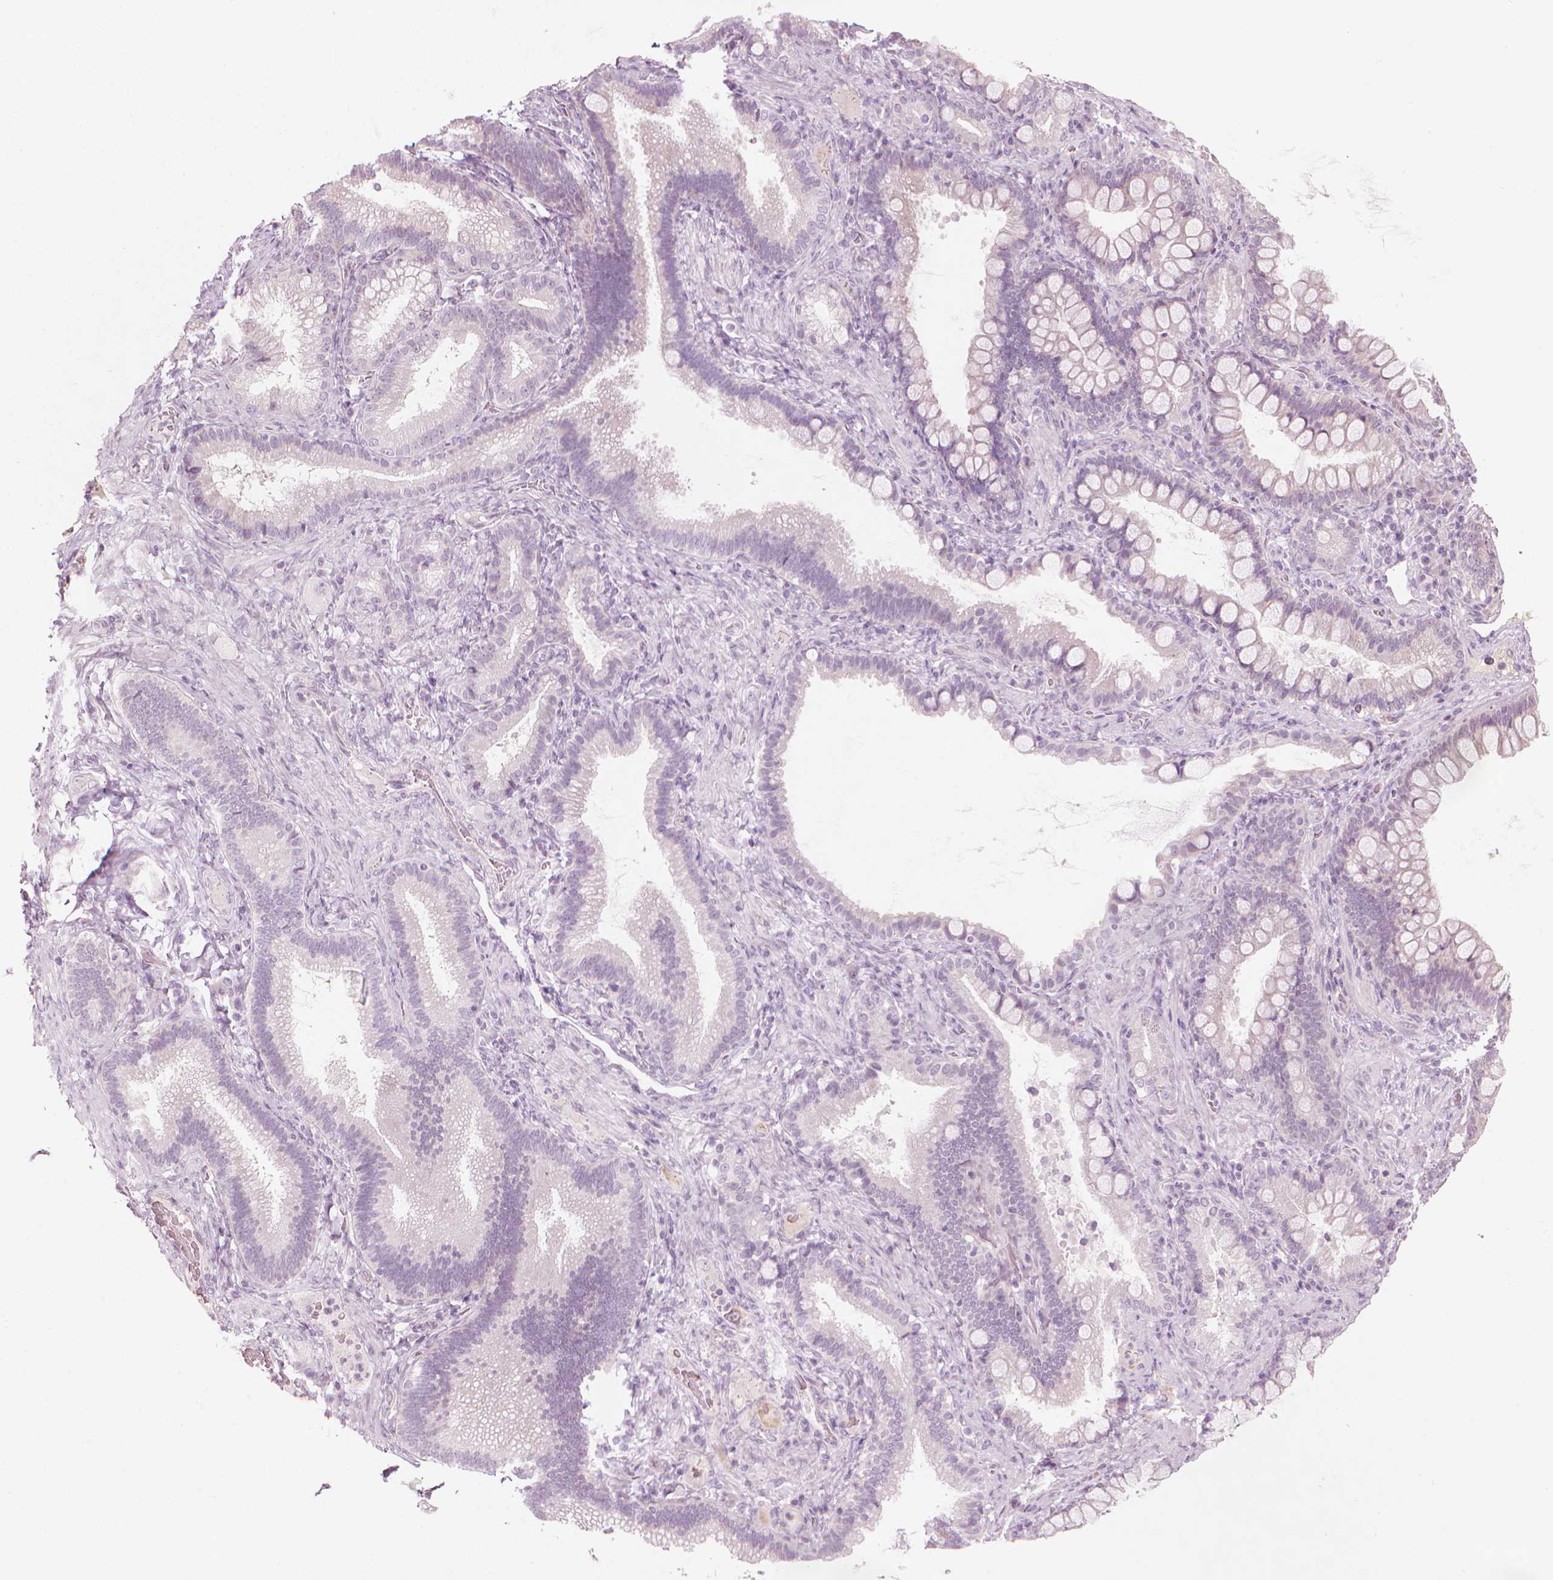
{"staining": {"intensity": "negative", "quantity": "none", "location": "none"}, "tissue": "duodenum", "cell_type": "Glandular cells", "image_type": "normal", "snomed": [{"axis": "morphology", "description": "Normal tissue, NOS"}, {"axis": "topography", "description": "Pancreas"}, {"axis": "topography", "description": "Duodenum"}], "caption": "This is a micrograph of immunohistochemistry staining of normal duodenum, which shows no staining in glandular cells. (Stains: DAB (3,3'-diaminobenzidine) immunohistochemistry with hematoxylin counter stain, Microscopy: brightfield microscopy at high magnification).", "gene": "CFAP126", "patient": {"sex": "male", "age": 59}}